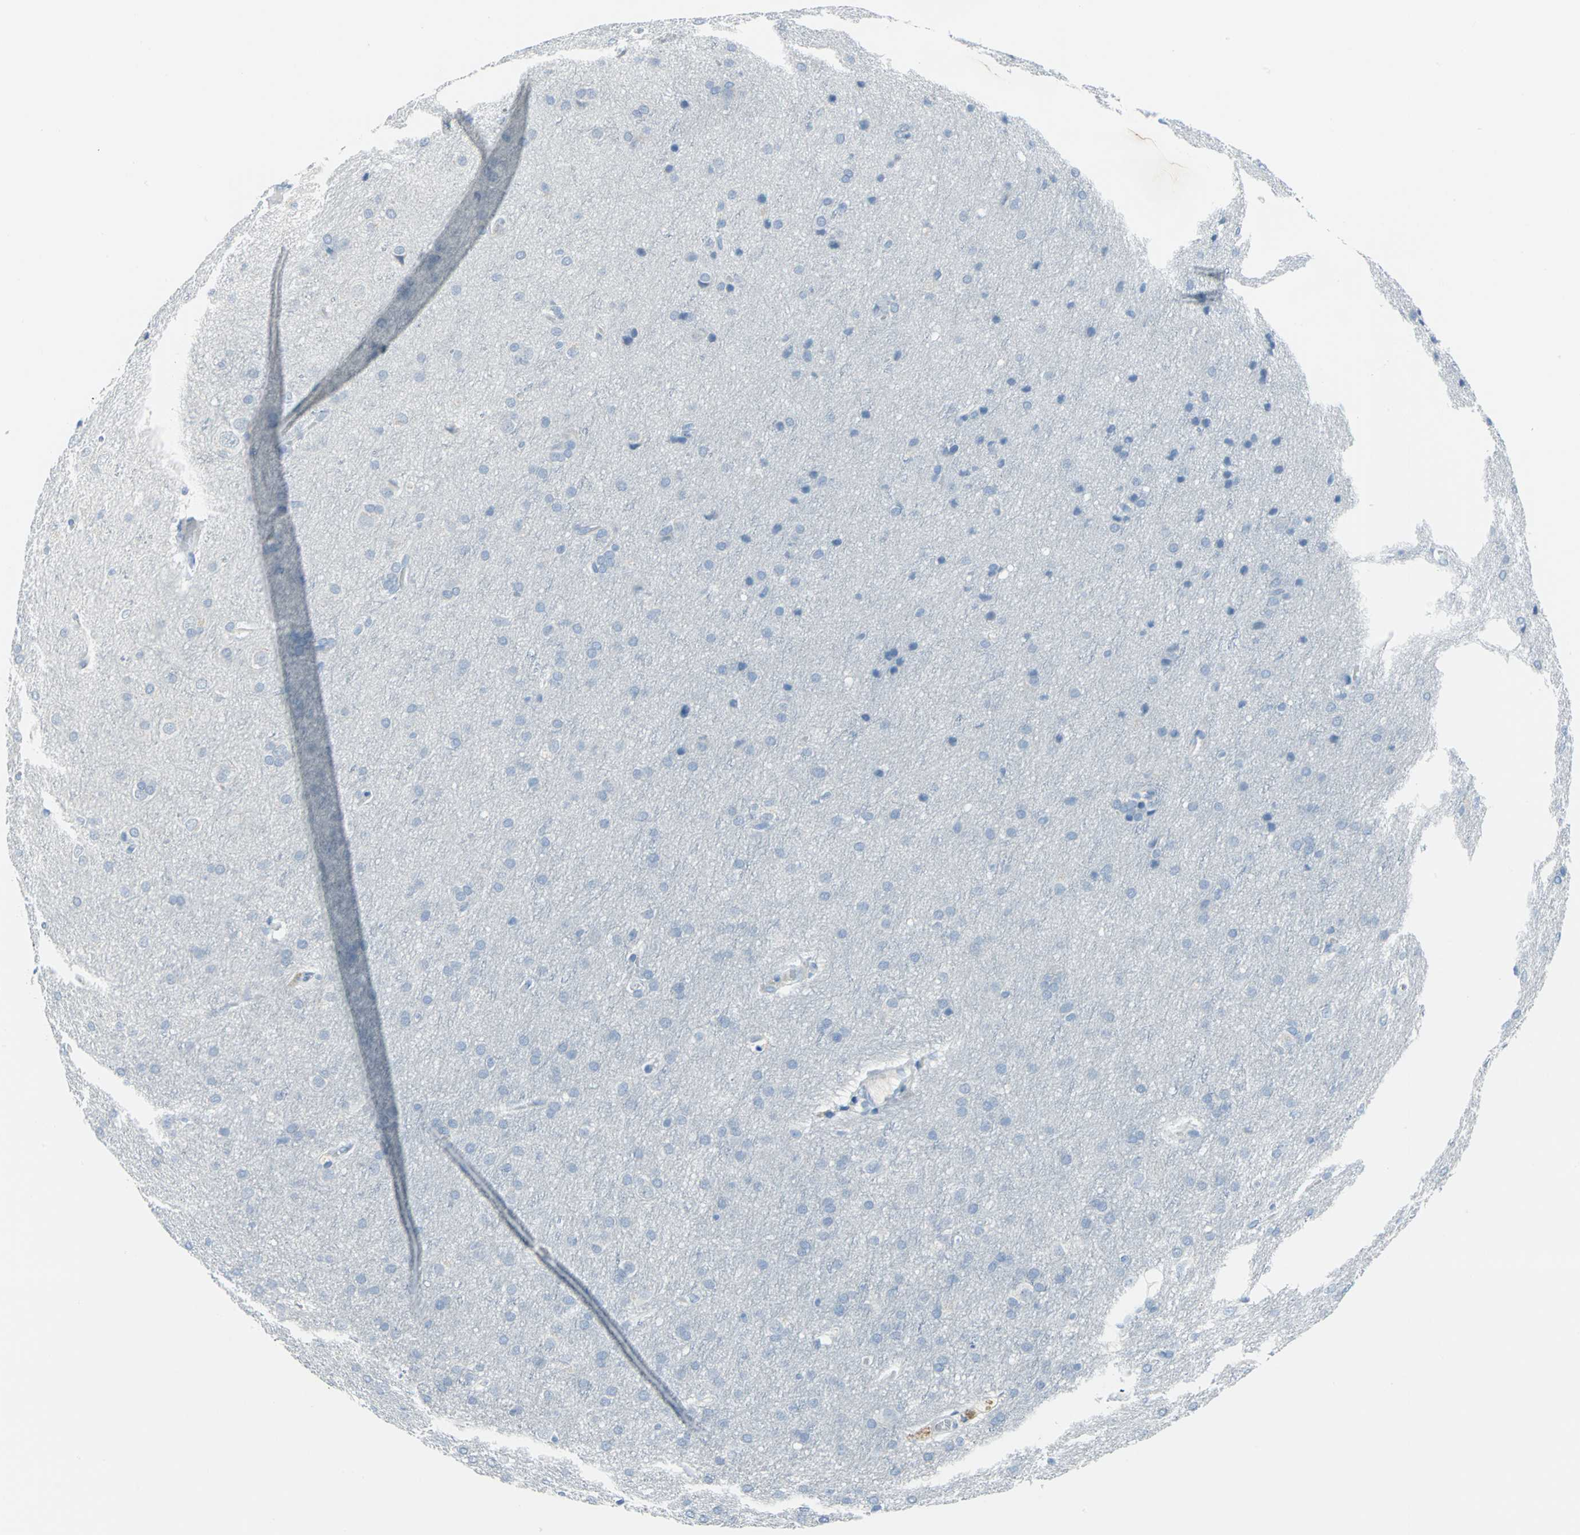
{"staining": {"intensity": "negative", "quantity": "none", "location": "none"}, "tissue": "glioma", "cell_type": "Tumor cells", "image_type": "cancer", "snomed": [{"axis": "morphology", "description": "Glioma, malignant, Low grade"}, {"axis": "topography", "description": "Brain"}], "caption": "Immunohistochemistry (IHC) micrograph of neoplastic tissue: human glioma stained with DAB reveals no significant protein positivity in tumor cells.", "gene": "PKLR", "patient": {"sex": "female", "age": 32}}